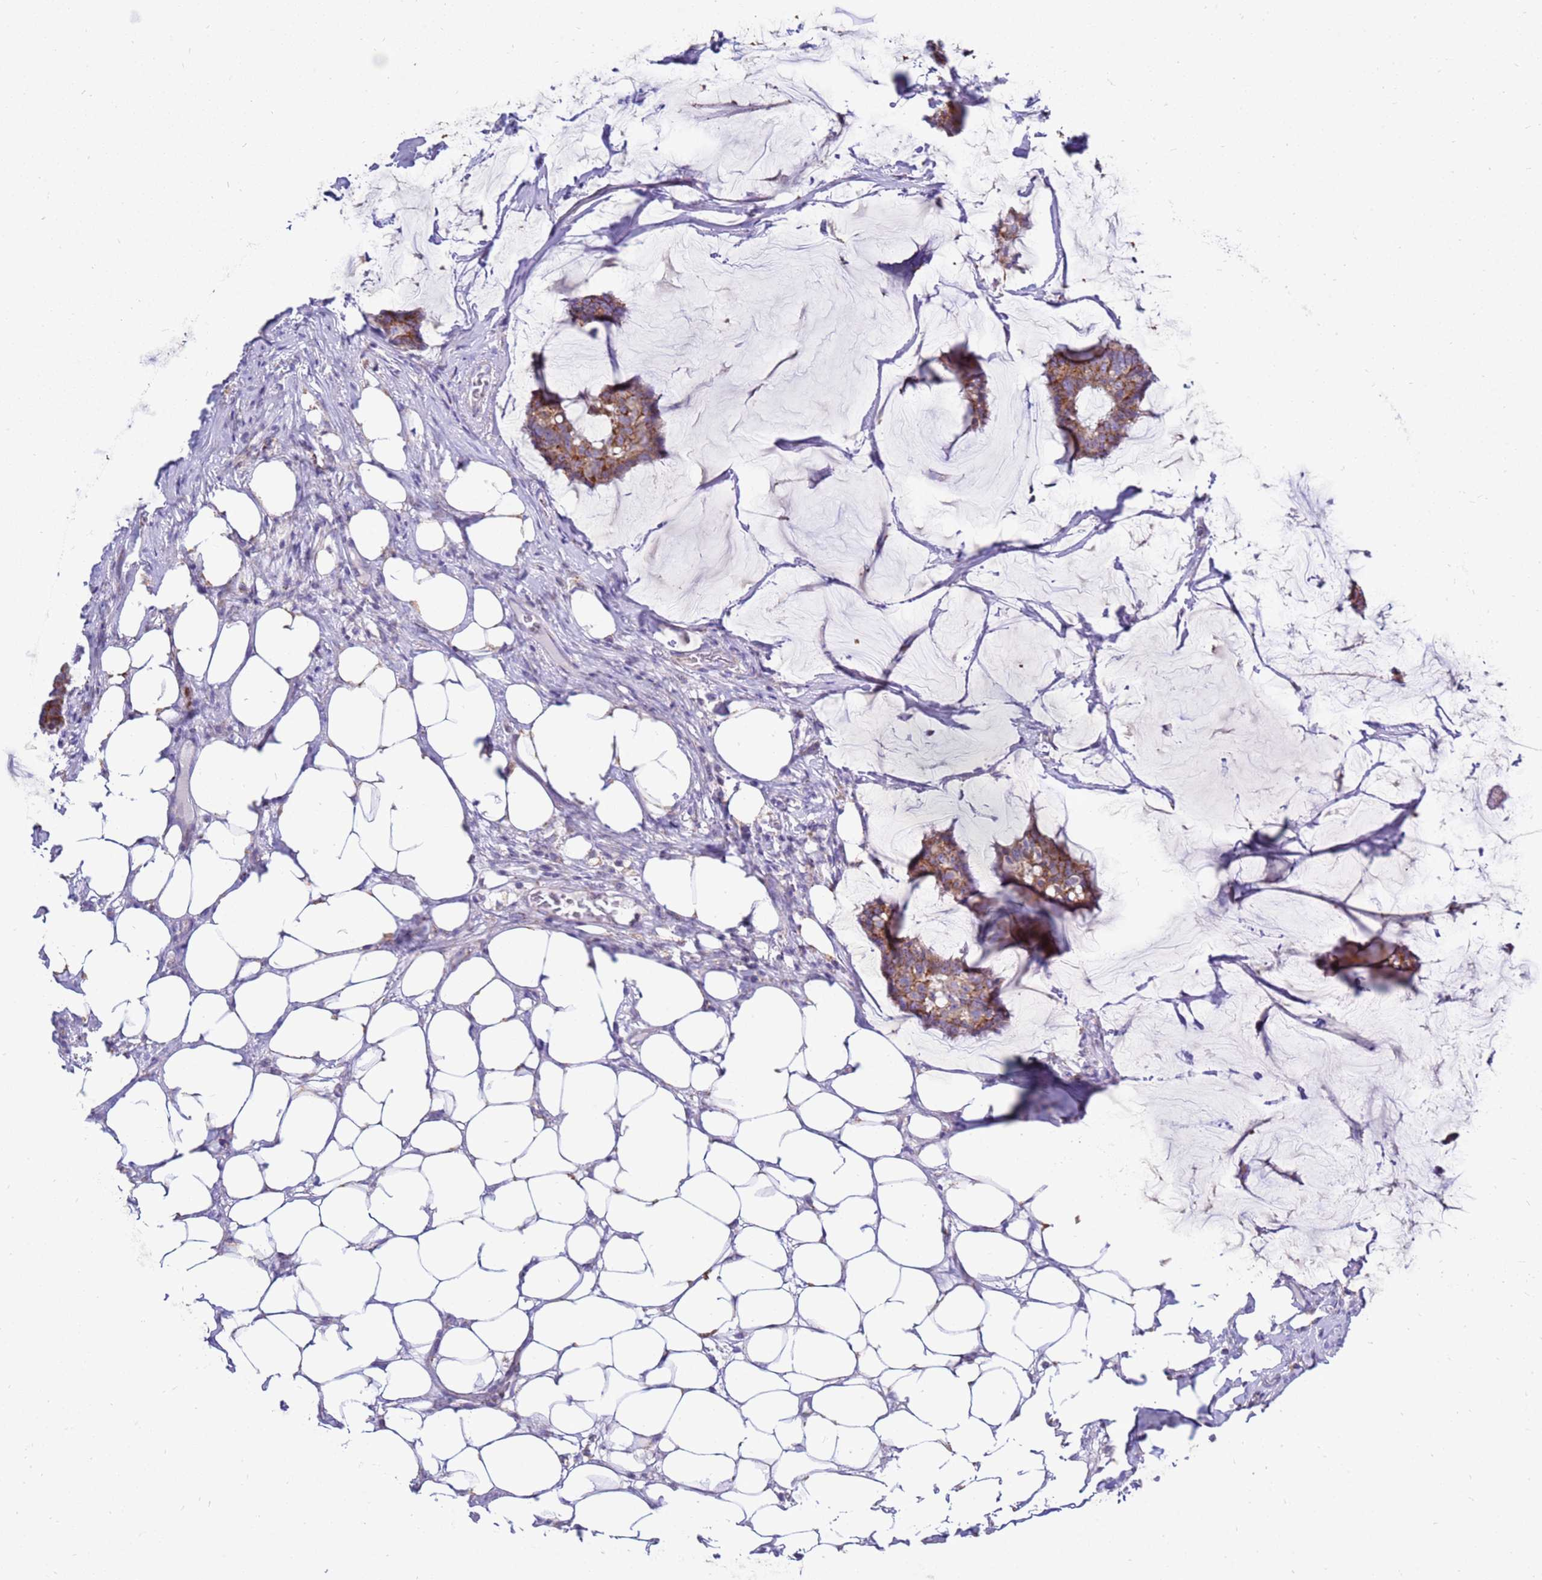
{"staining": {"intensity": "moderate", "quantity": ">75%", "location": "cytoplasmic/membranous"}, "tissue": "breast cancer", "cell_type": "Tumor cells", "image_type": "cancer", "snomed": [{"axis": "morphology", "description": "Duct carcinoma"}, {"axis": "topography", "description": "Breast"}], "caption": "Immunohistochemistry histopathology image of human invasive ductal carcinoma (breast) stained for a protein (brown), which demonstrates medium levels of moderate cytoplasmic/membranous staining in about >75% of tumor cells.", "gene": "IGF1R", "patient": {"sex": "female", "age": 93}}